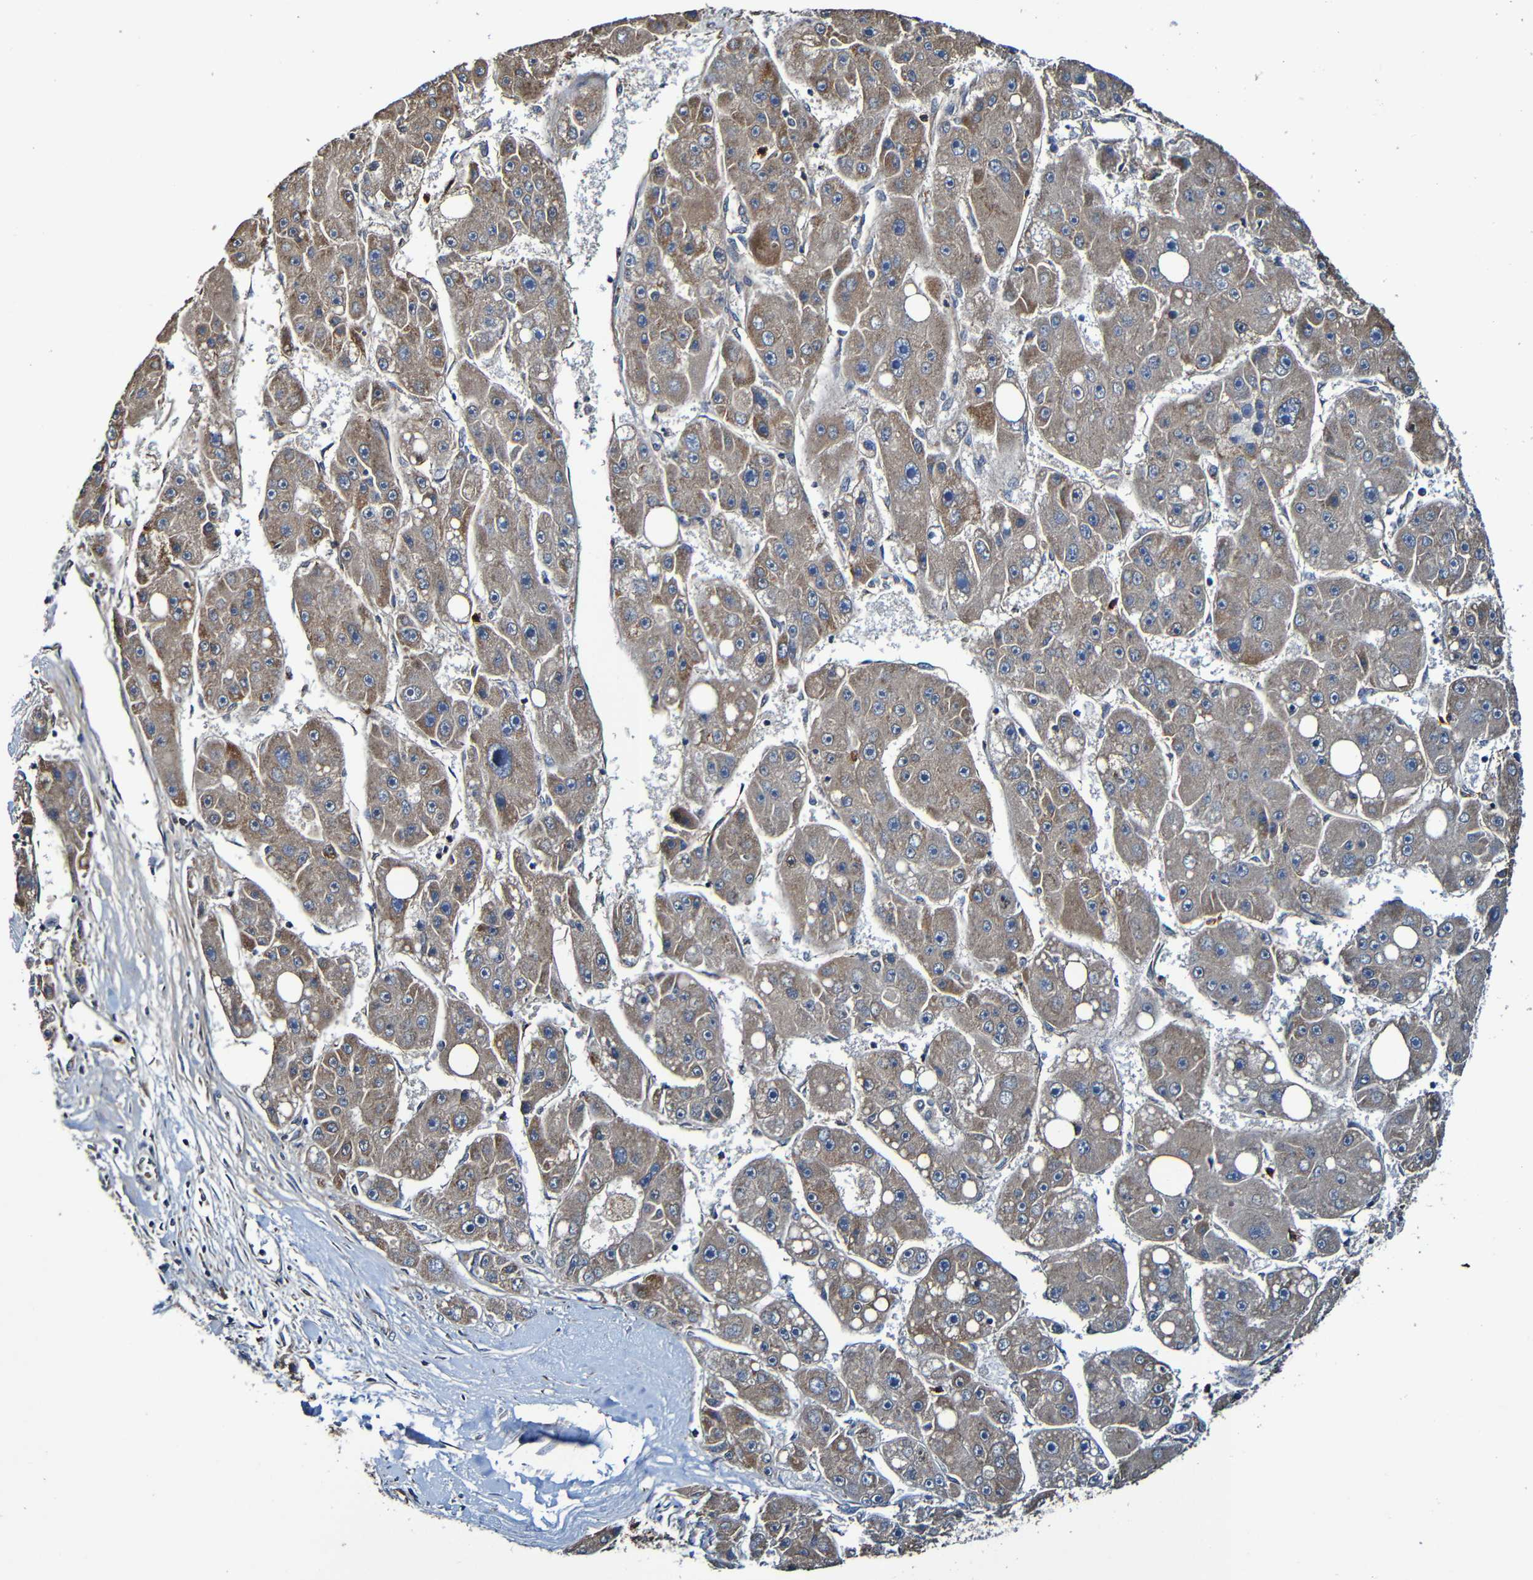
{"staining": {"intensity": "moderate", "quantity": ">75%", "location": "cytoplasmic/membranous"}, "tissue": "liver cancer", "cell_type": "Tumor cells", "image_type": "cancer", "snomed": [{"axis": "morphology", "description": "Carcinoma, Hepatocellular, NOS"}, {"axis": "topography", "description": "Liver"}], "caption": "About >75% of tumor cells in human liver hepatocellular carcinoma exhibit moderate cytoplasmic/membranous protein positivity as visualized by brown immunohistochemical staining.", "gene": "ADAM15", "patient": {"sex": "female", "age": 61}}